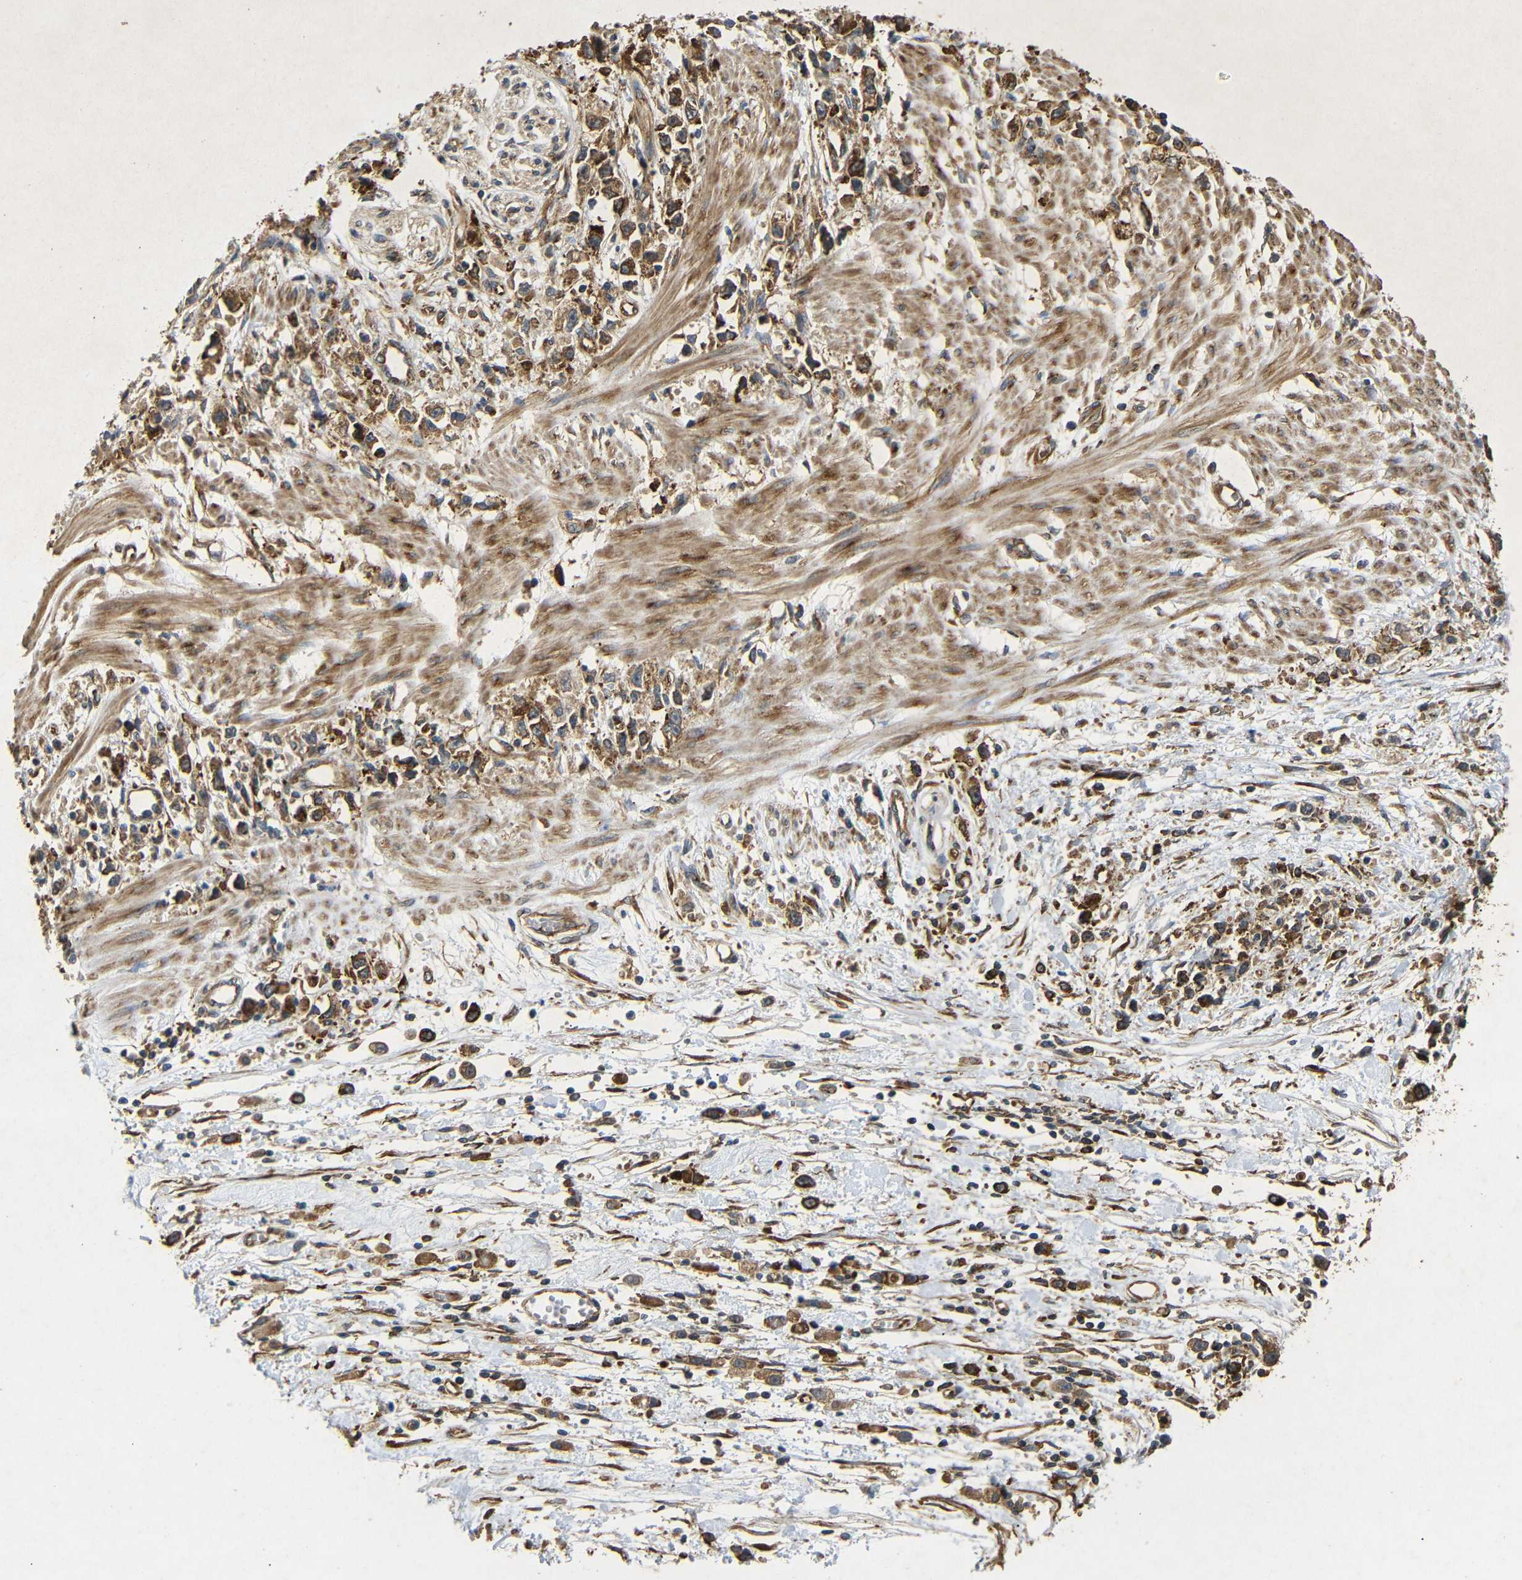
{"staining": {"intensity": "strong", "quantity": ">75%", "location": "cytoplasmic/membranous"}, "tissue": "stomach cancer", "cell_type": "Tumor cells", "image_type": "cancer", "snomed": [{"axis": "morphology", "description": "Adenocarcinoma, NOS"}, {"axis": "topography", "description": "Stomach"}], "caption": "Immunohistochemistry (IHC) histopathology image of stomach cancer stained for a protein (brown), which demonstrates high levels of strong cytoplasmic/membranous staining in about >75% of tumor cells.", "gene": "BTF3", "patient": {"sex": "female", "age": 59}}